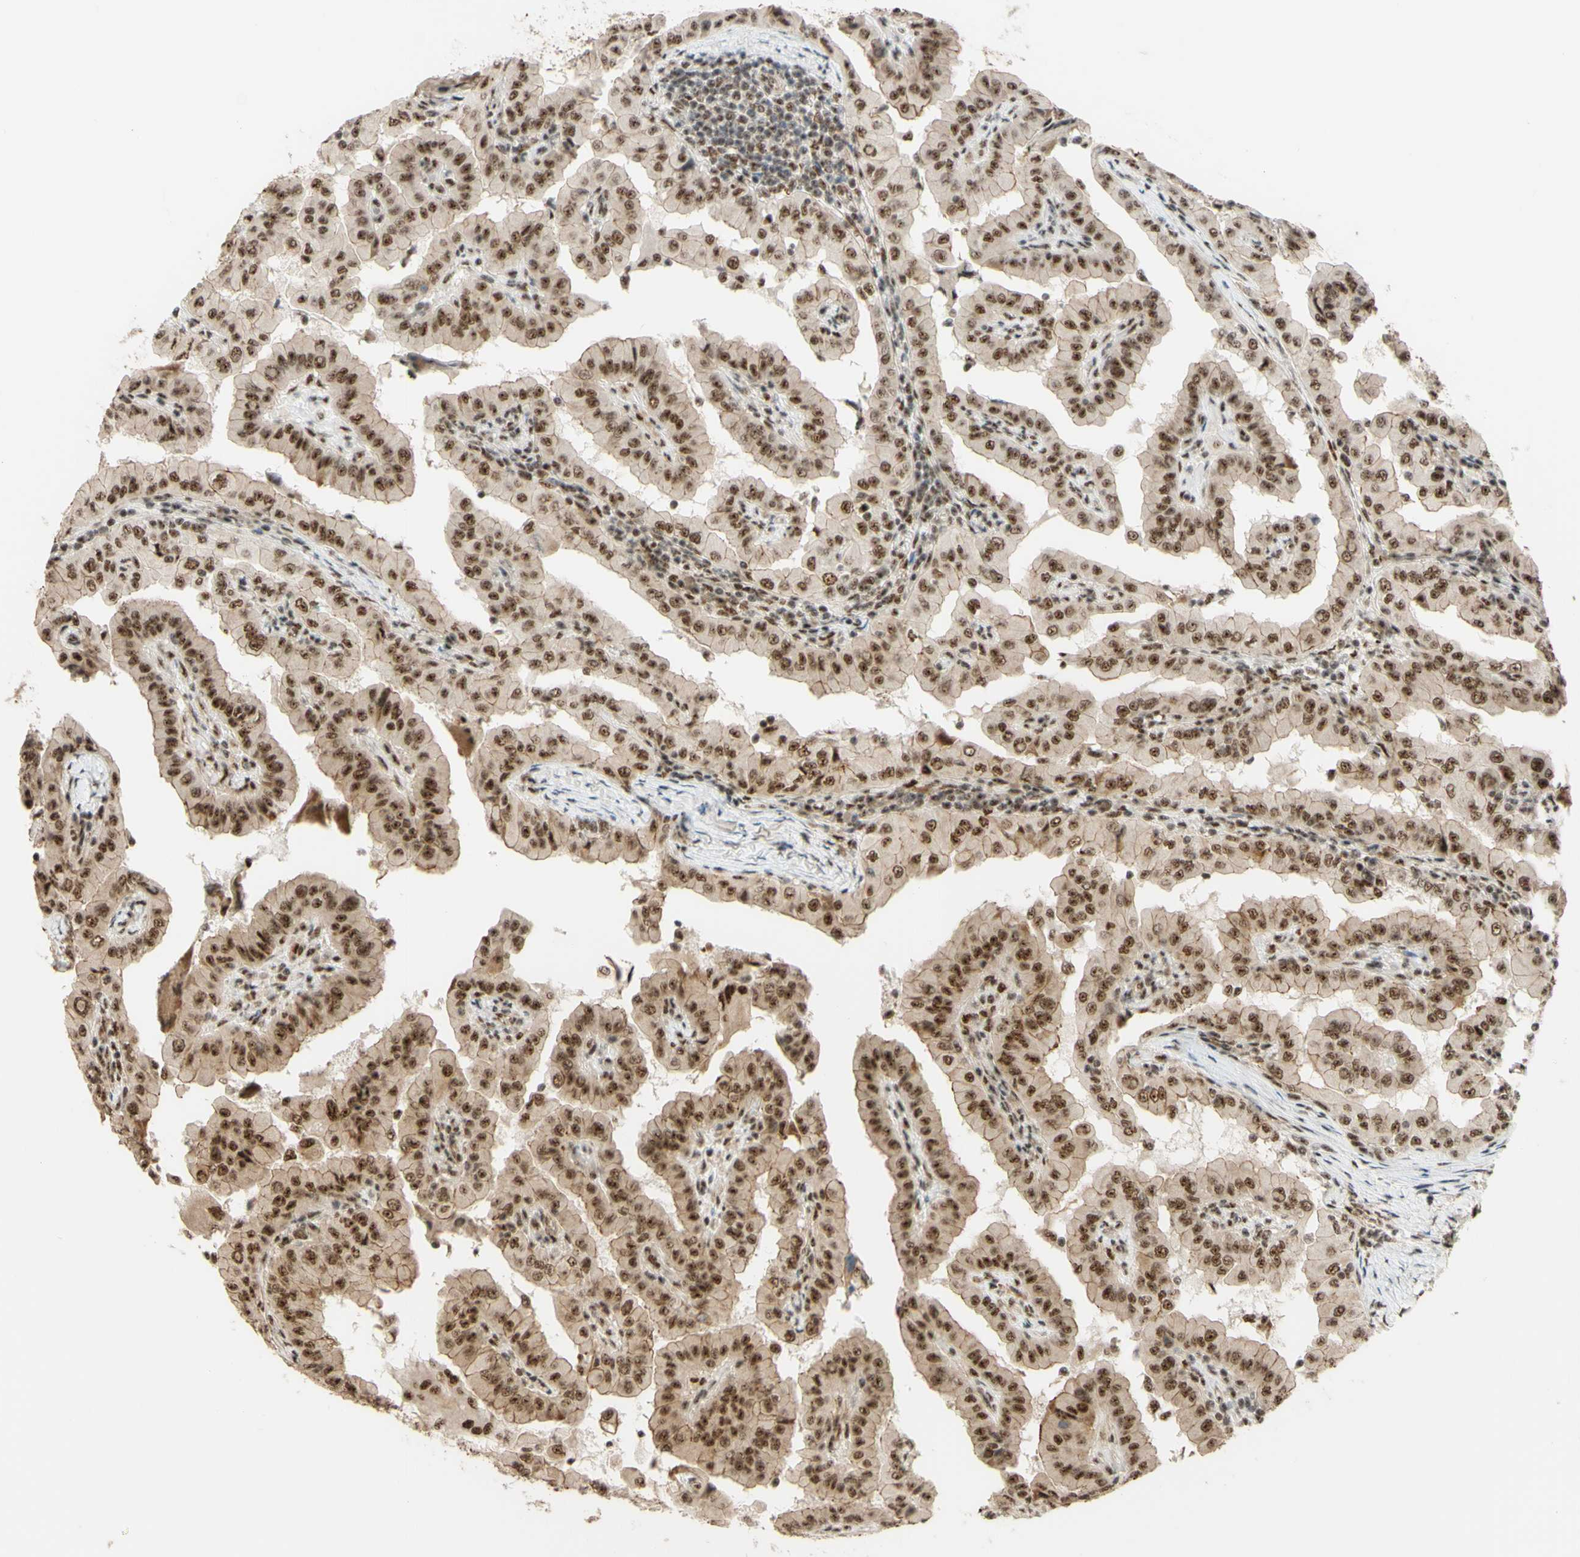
{"staining": {"intensity": "moderate", "quantity": ">75%", "location": "nuclear"}, "tissue": "thyroid cancer", "cell_type": "Tumor cells", "image_type": "cancer", "snomed": [{"axis": "morphology", "description": "Papillary adenocarcinoma, NOS"}, {"axis": "topography", "description": "Thyroid gland"}], "caption": "Brown immunohistochemical staining in papillary adenocarcinoma (thyroid) reveals moderate nuclear expression in about >75% of tumor cells.", "gene": "SAP18", "patient": {"sex": "male", "age": 33}}